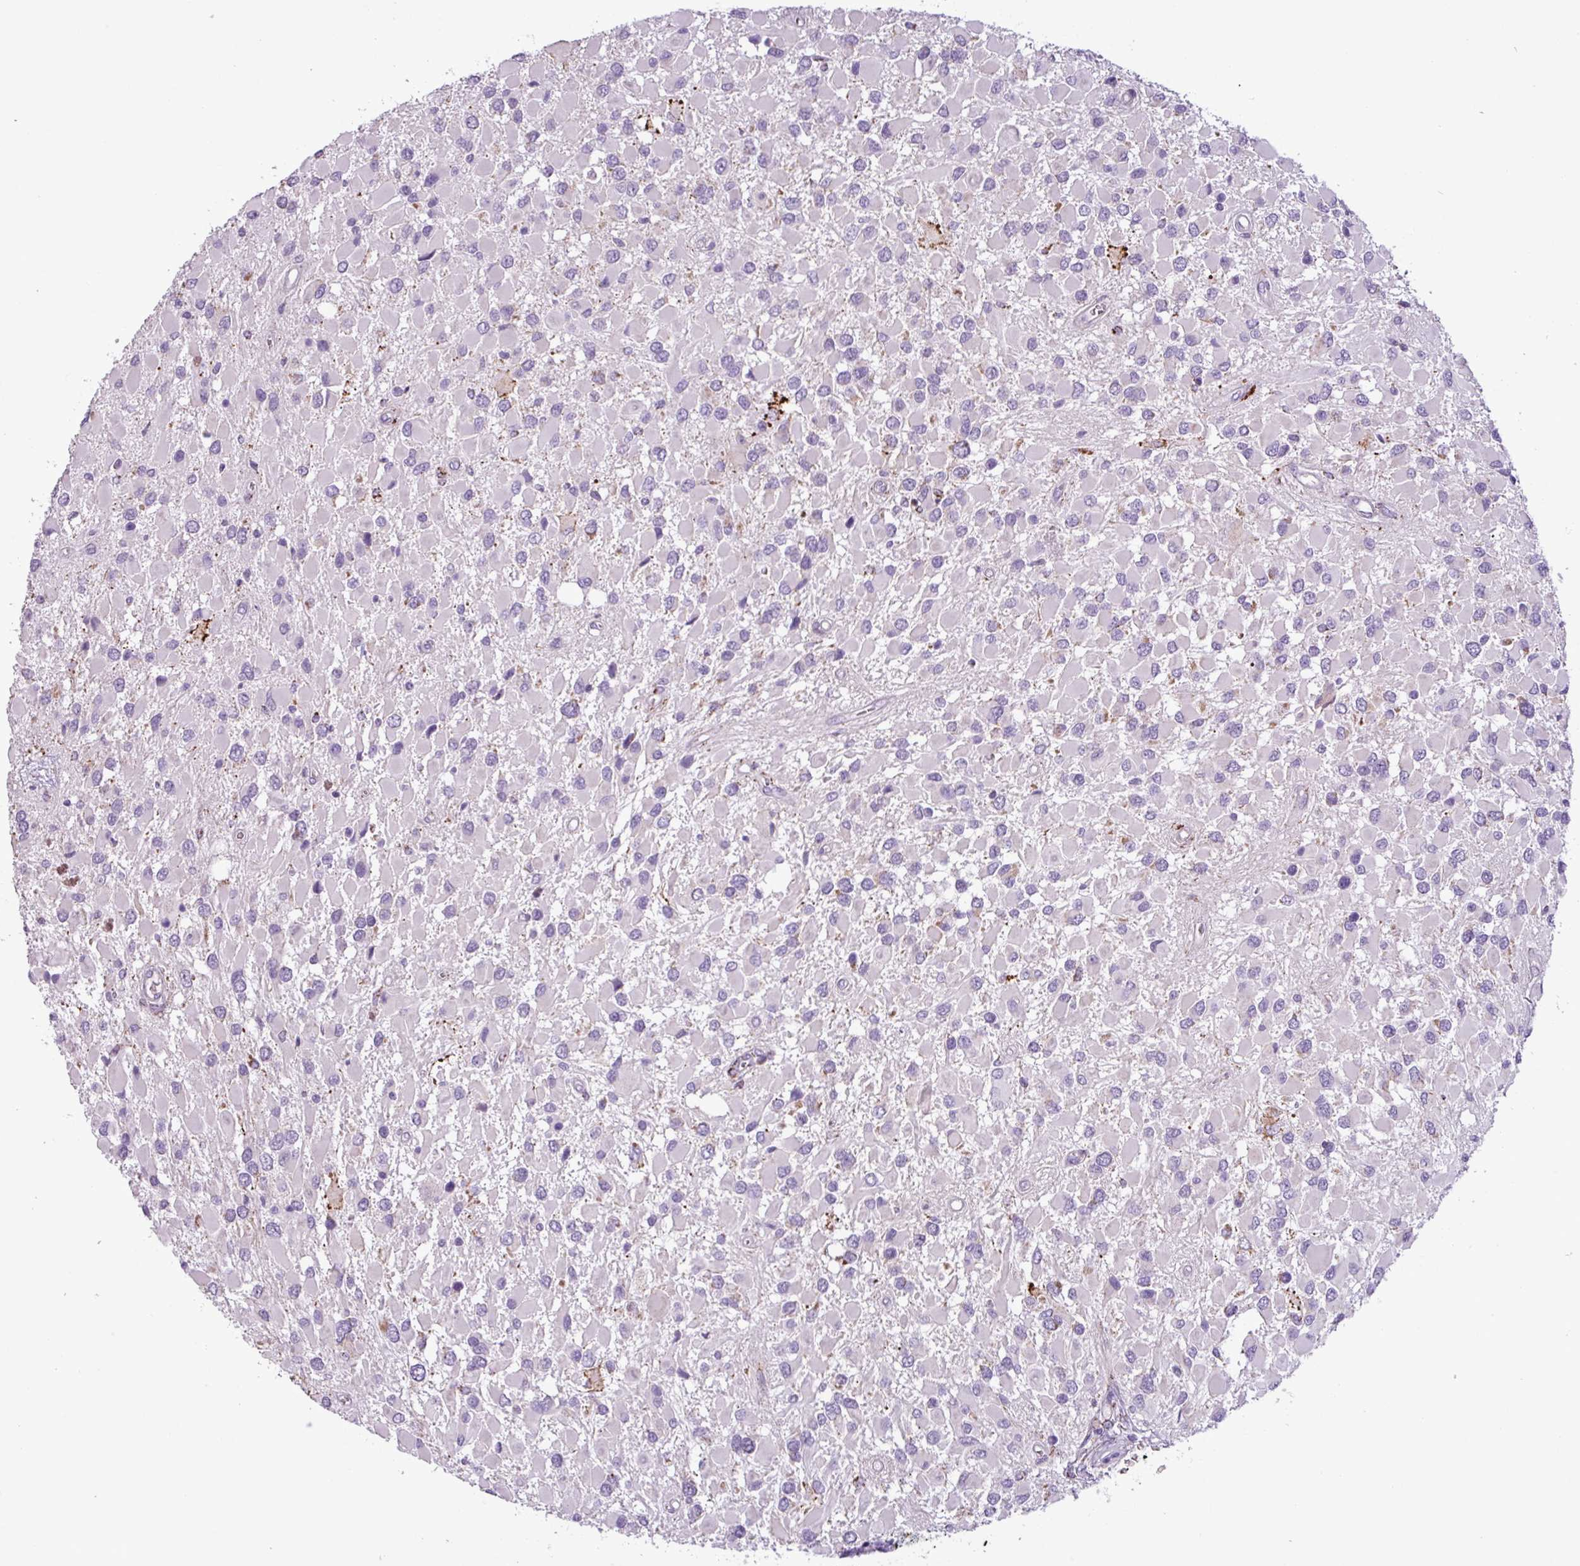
{"staining": {"intensity": "moderate", "quantity": "<25%", "location": "cytoplasmic/membranous"}, "tissue": "glioma", "cell_type": "Tumor cells", "image_type": "cancer", "snomed": [{"axis": "morphology", "description": "Glioma, malignant, High grade"}, {"axis": "topography", "description": "Brain"}], "caption": "Glioma stained with DAB IHC exhibits low levels of moderate cytoplasmic/membranous positivity in about <25% of tumor cells.", "gene": "ZNF667", "patient": {"sex": "male", "age": 53}}